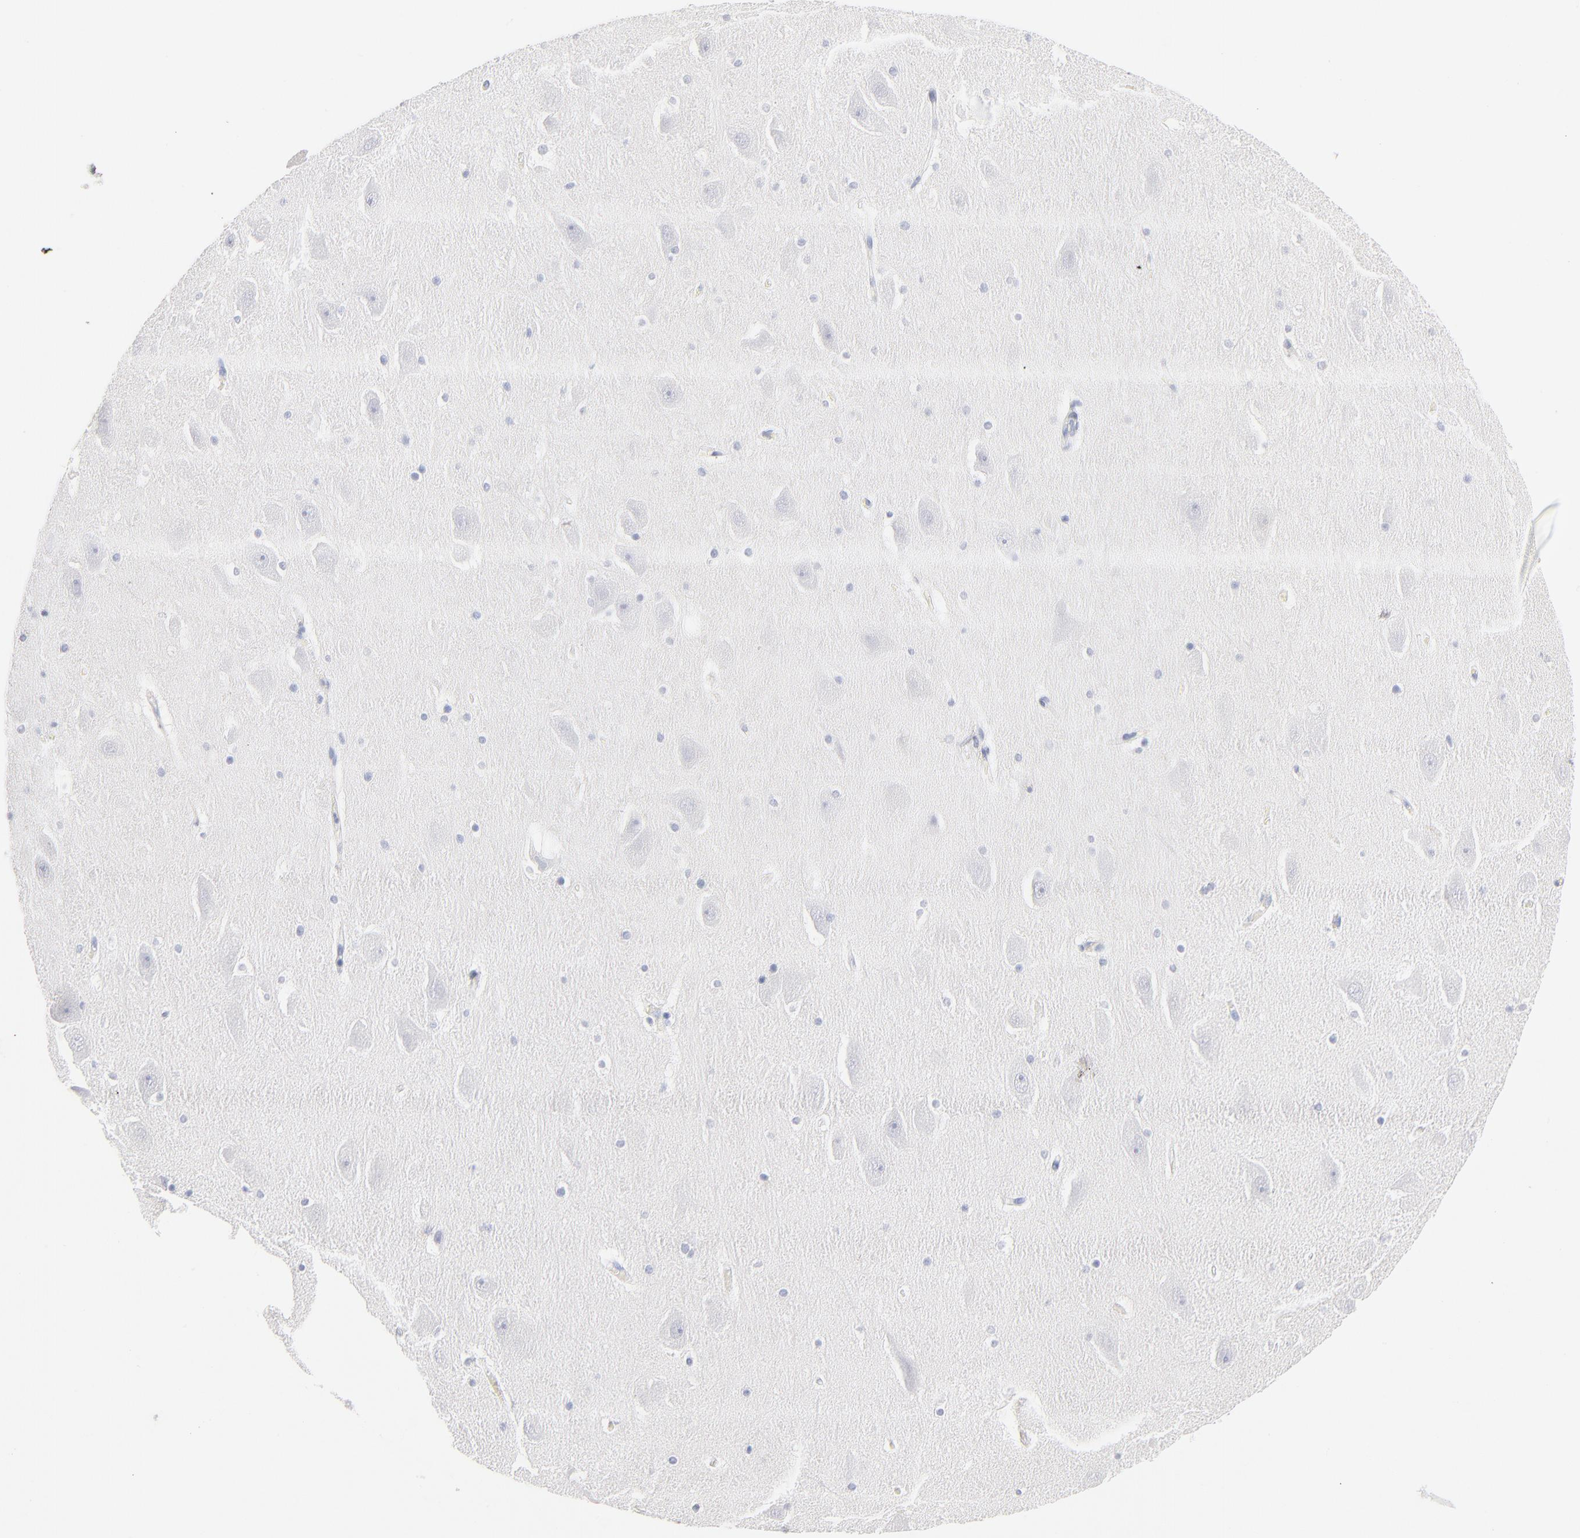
{"staining": {"intensity": "negative", "quantity": "none", "location": "none"}, "tissue": "hippocampus", "cell_type": "Glial cells", "image_type": "normal", "snomed": [{"axis": "morphology", "description": "Normal tissue, NOS"}, {"axis": "topography", "description": "Hippocampus"}], "caption": "This is an immunohistochemistry (IHC) image of unremarkable hippocampus. There is no expression in glial cells.", "gene": "APOH", "patient": {"sex": "male", "age": 45}}